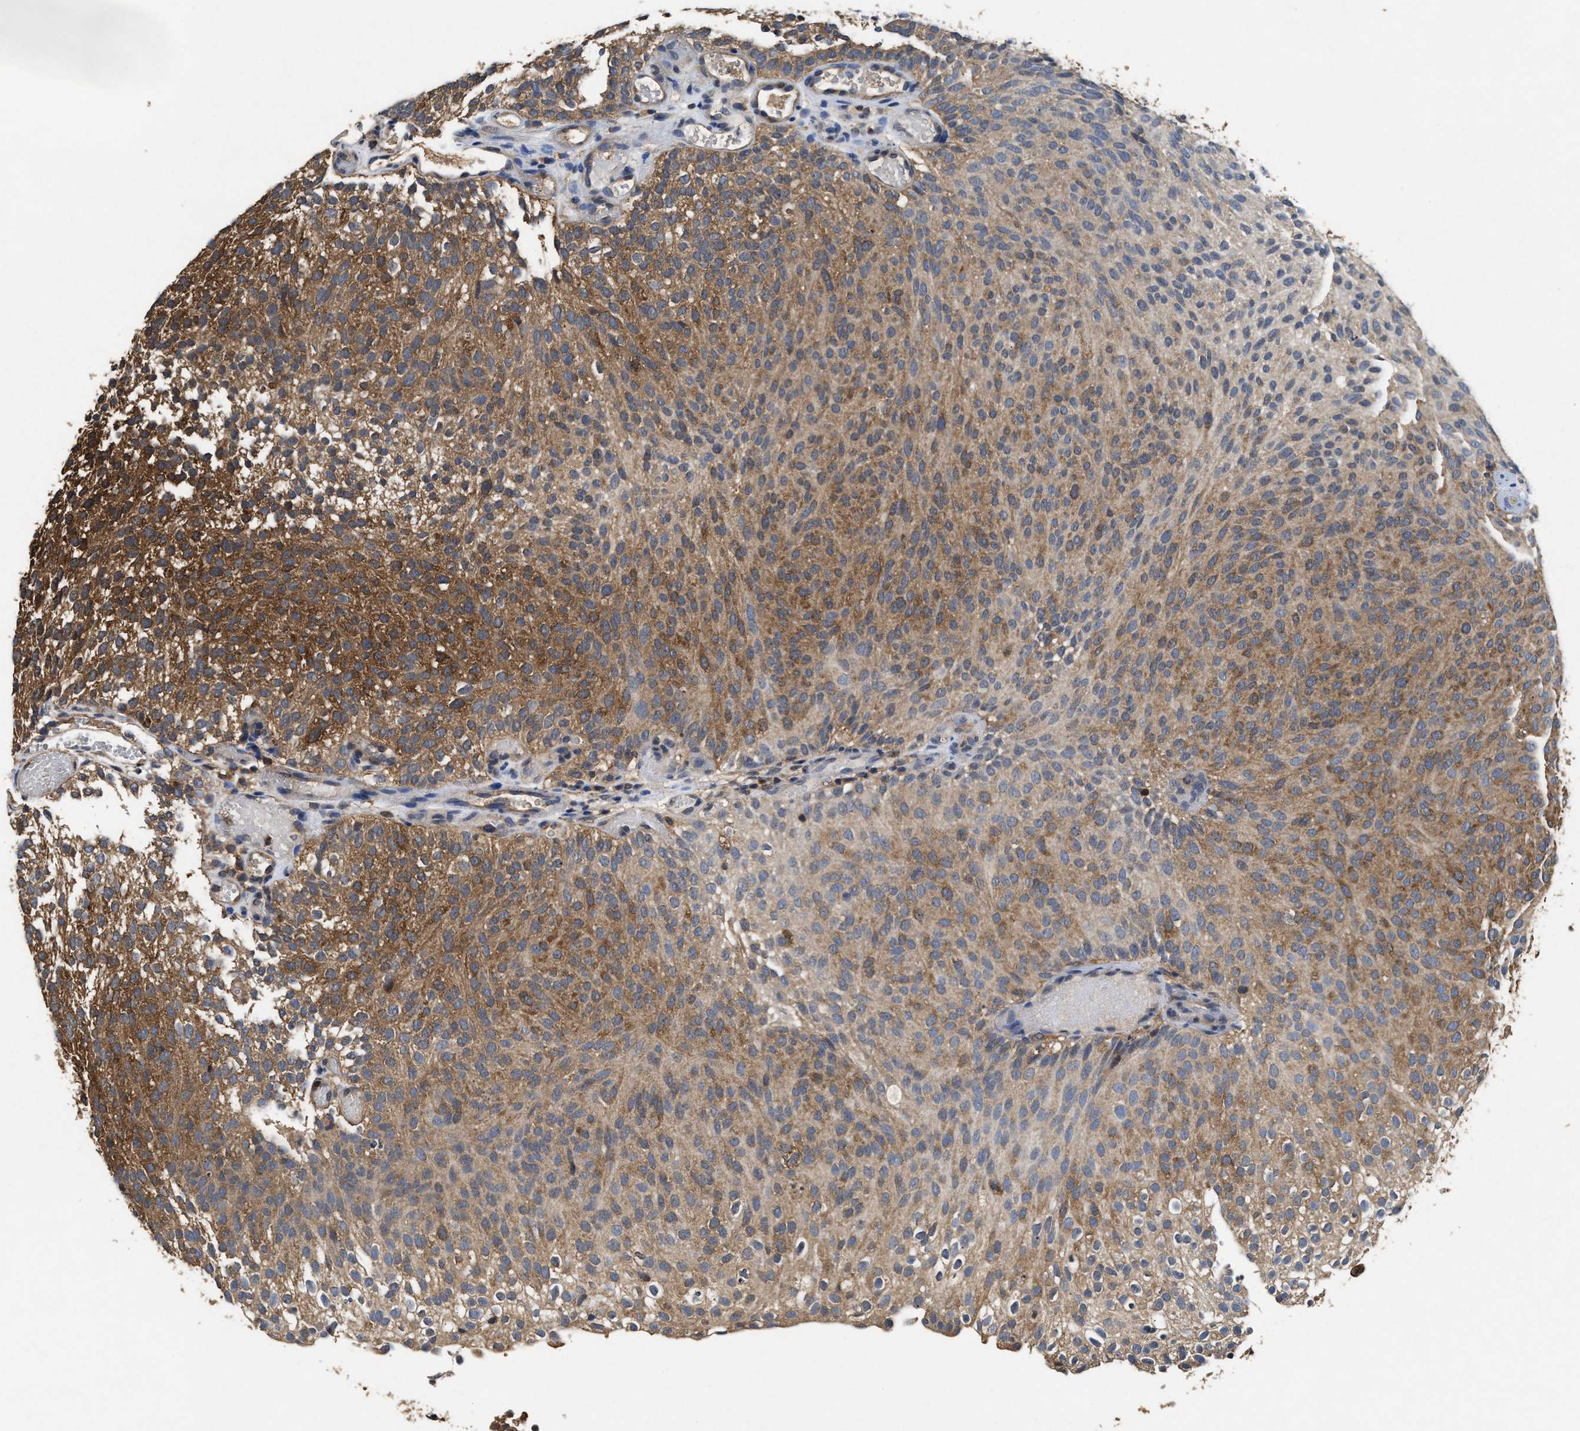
{"staining": {"intensity": "moderate", "quantity": ">75%", "location": "cytoplasmic/membranous"}, "tissue": "urothelial cancer", "cell_type": "Tumor cells", "image_type": "cancer", "snomed": [{"axis": "morphology", "description": "Urothelial carcinoma, Low grade"}, {"axis": "topography", "description": "Urinary bladder"}], "caption": "Moderate cytoplasmic/membranous expression is appreciated in approximately >75% of tumor cells in urothelial cancer.", "gene": "ACAT2", "patient": {"sex": "male", "age": 78}}